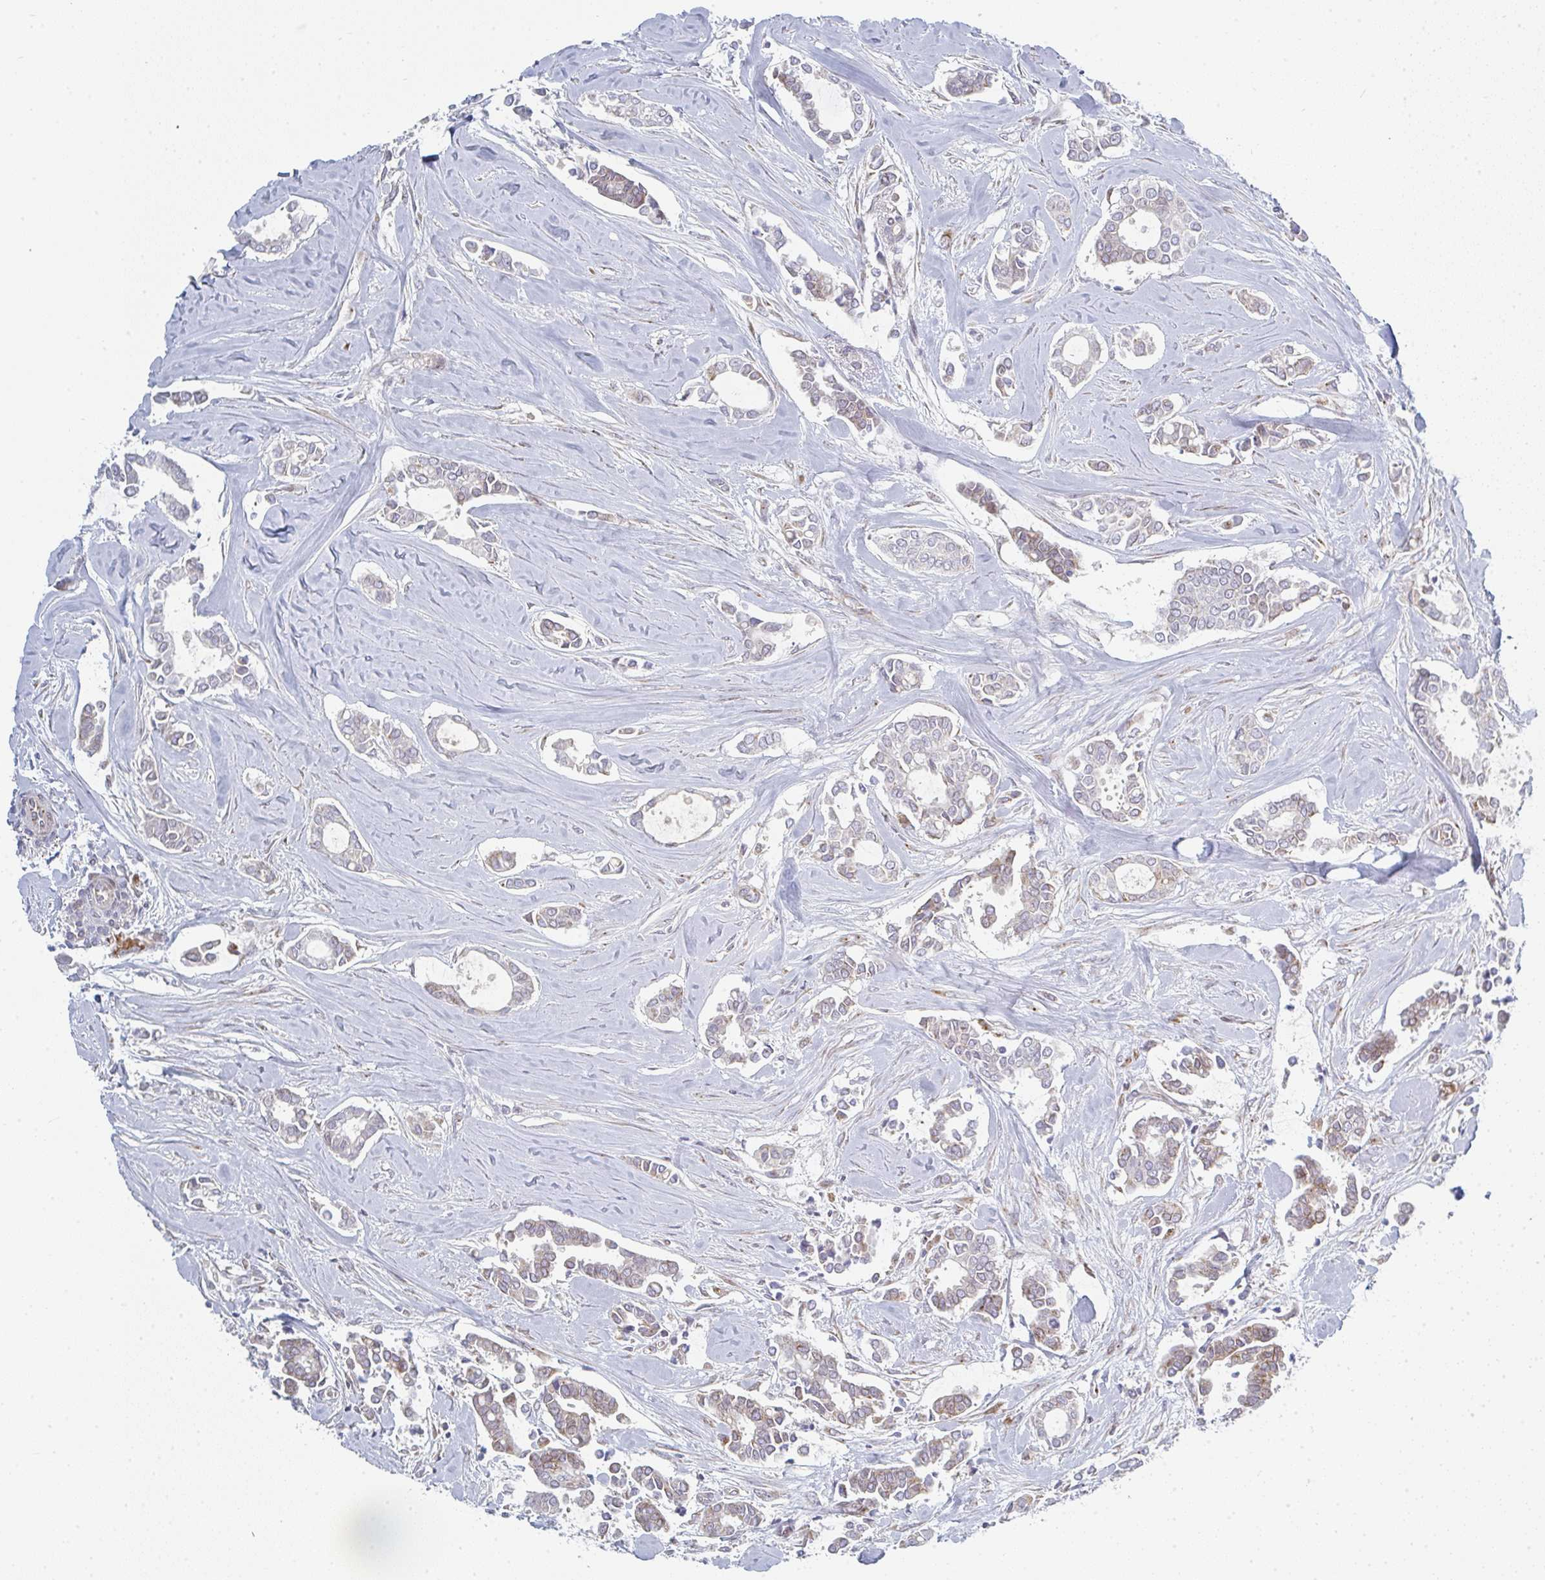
{"staining": {"intensity": "weak", "quantity": "<25%", "location": "cytoplasmic/membranous"}, "tissue": "breast cancer", "cell_type": "Tumor cells", "image_type": "cancer", "snomed": [{"axis": "morphology", "description": "Duct carcinoma"}, {"axis": "topography", "description": "Breast"}], "caption": "The IHC micrograph has no significant staining in tumor cells of breast infiltrating ductal carcinoma tissue. (DAB immunohistochemistry (IHC) with hematoxylin counter stain).", "gene": "PRKCH", "patient": {"sex": "female", "age": 84}}